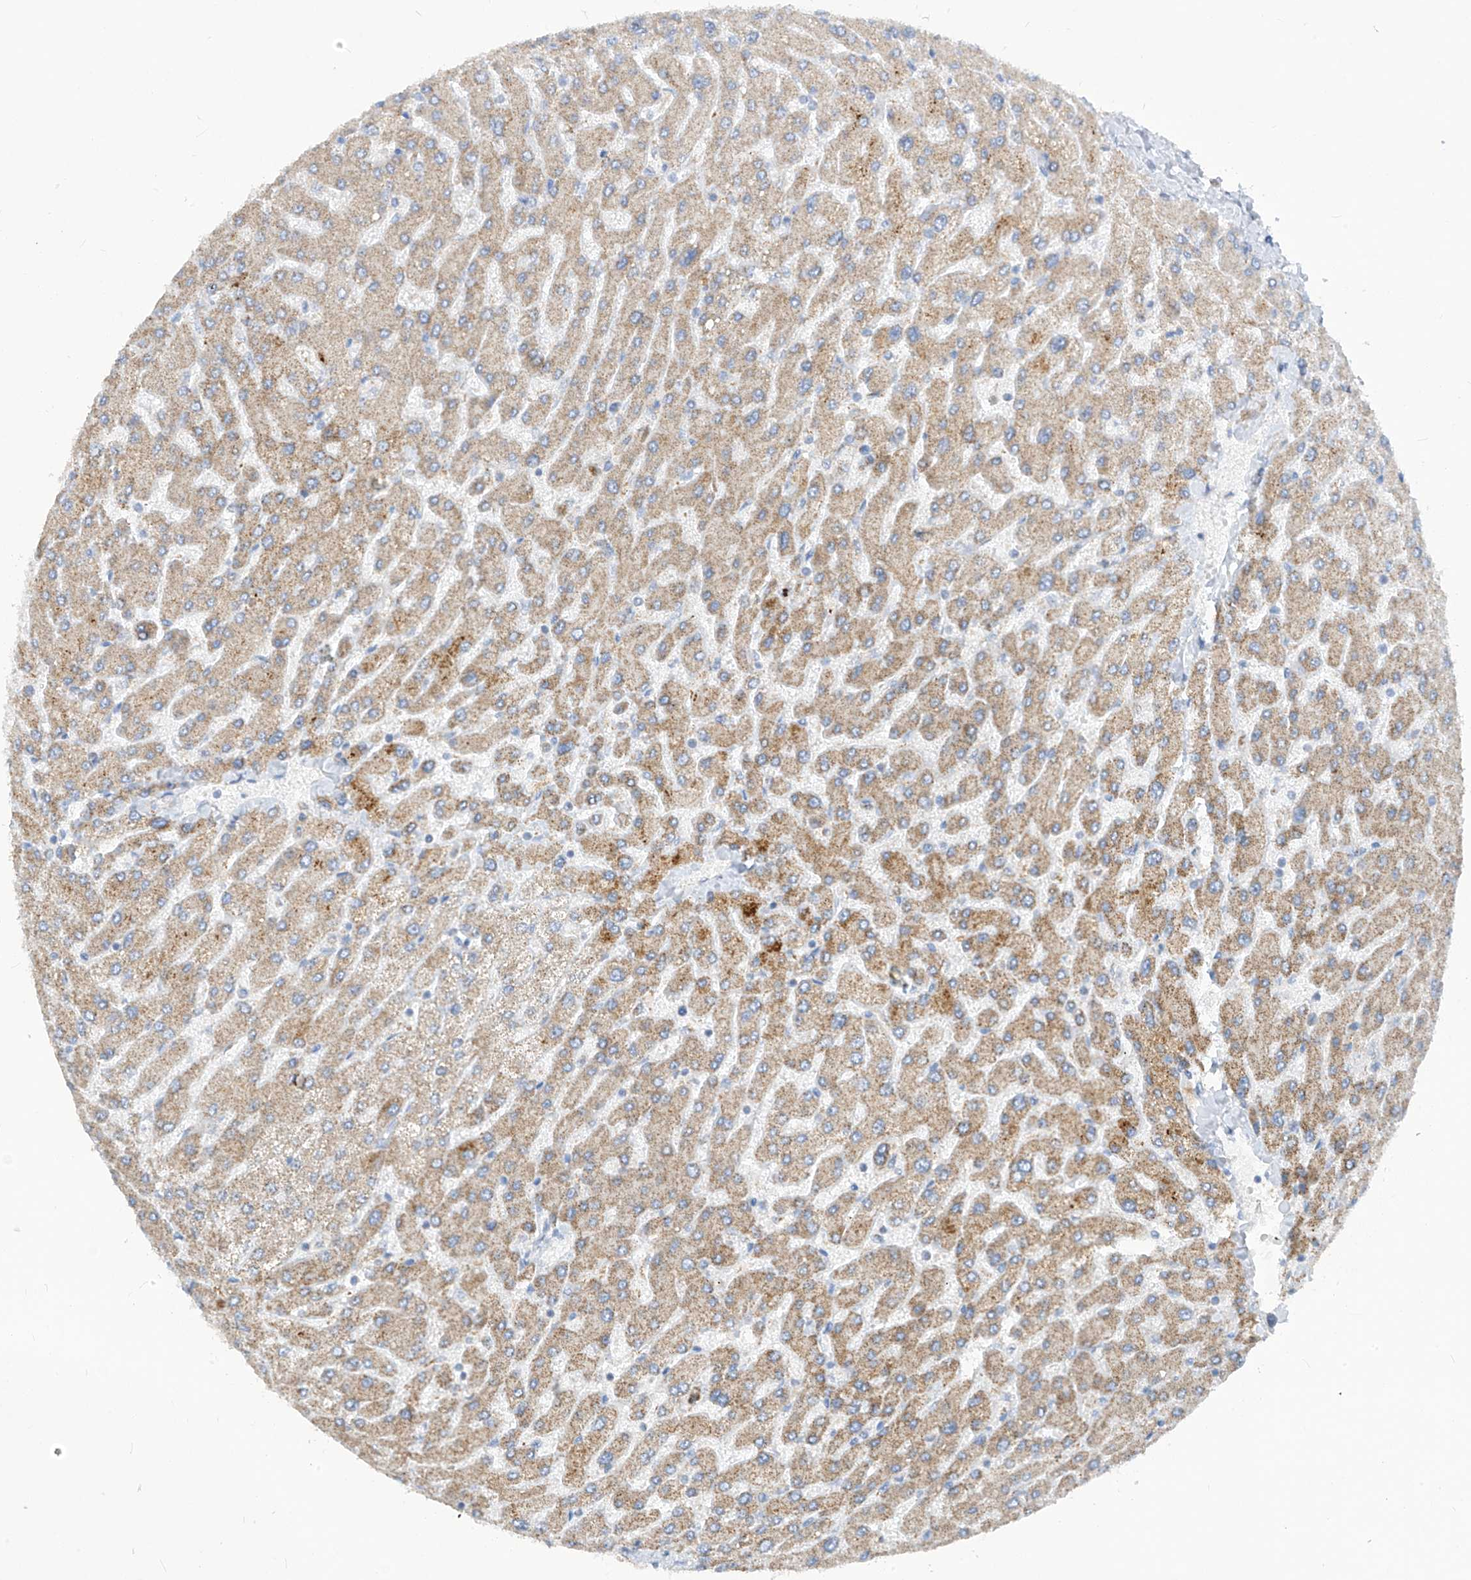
{"staining": {"intensity": "moderate", "quantity": "25%-75%", "location": "cytoplasmic/membranous"}, "tissue": "liver", "cell_type": "Hepatocytes", "image_type": "normal", "snomed": [{"axis": "morphology", "description": "Normal tissue, NOS"}, {"axis": "topography", "description": "Liver"}], "caption": "This photomicrograph shows unremarkable liver stained with IHC to label a protein in brown. The cytoplasmic/membranous of hepatocytes show moderate positivity for the protein. Nuclei are counter-stained blue.", "gene": "ZNF404", "patient": {"sex": "male", "age": 55}}